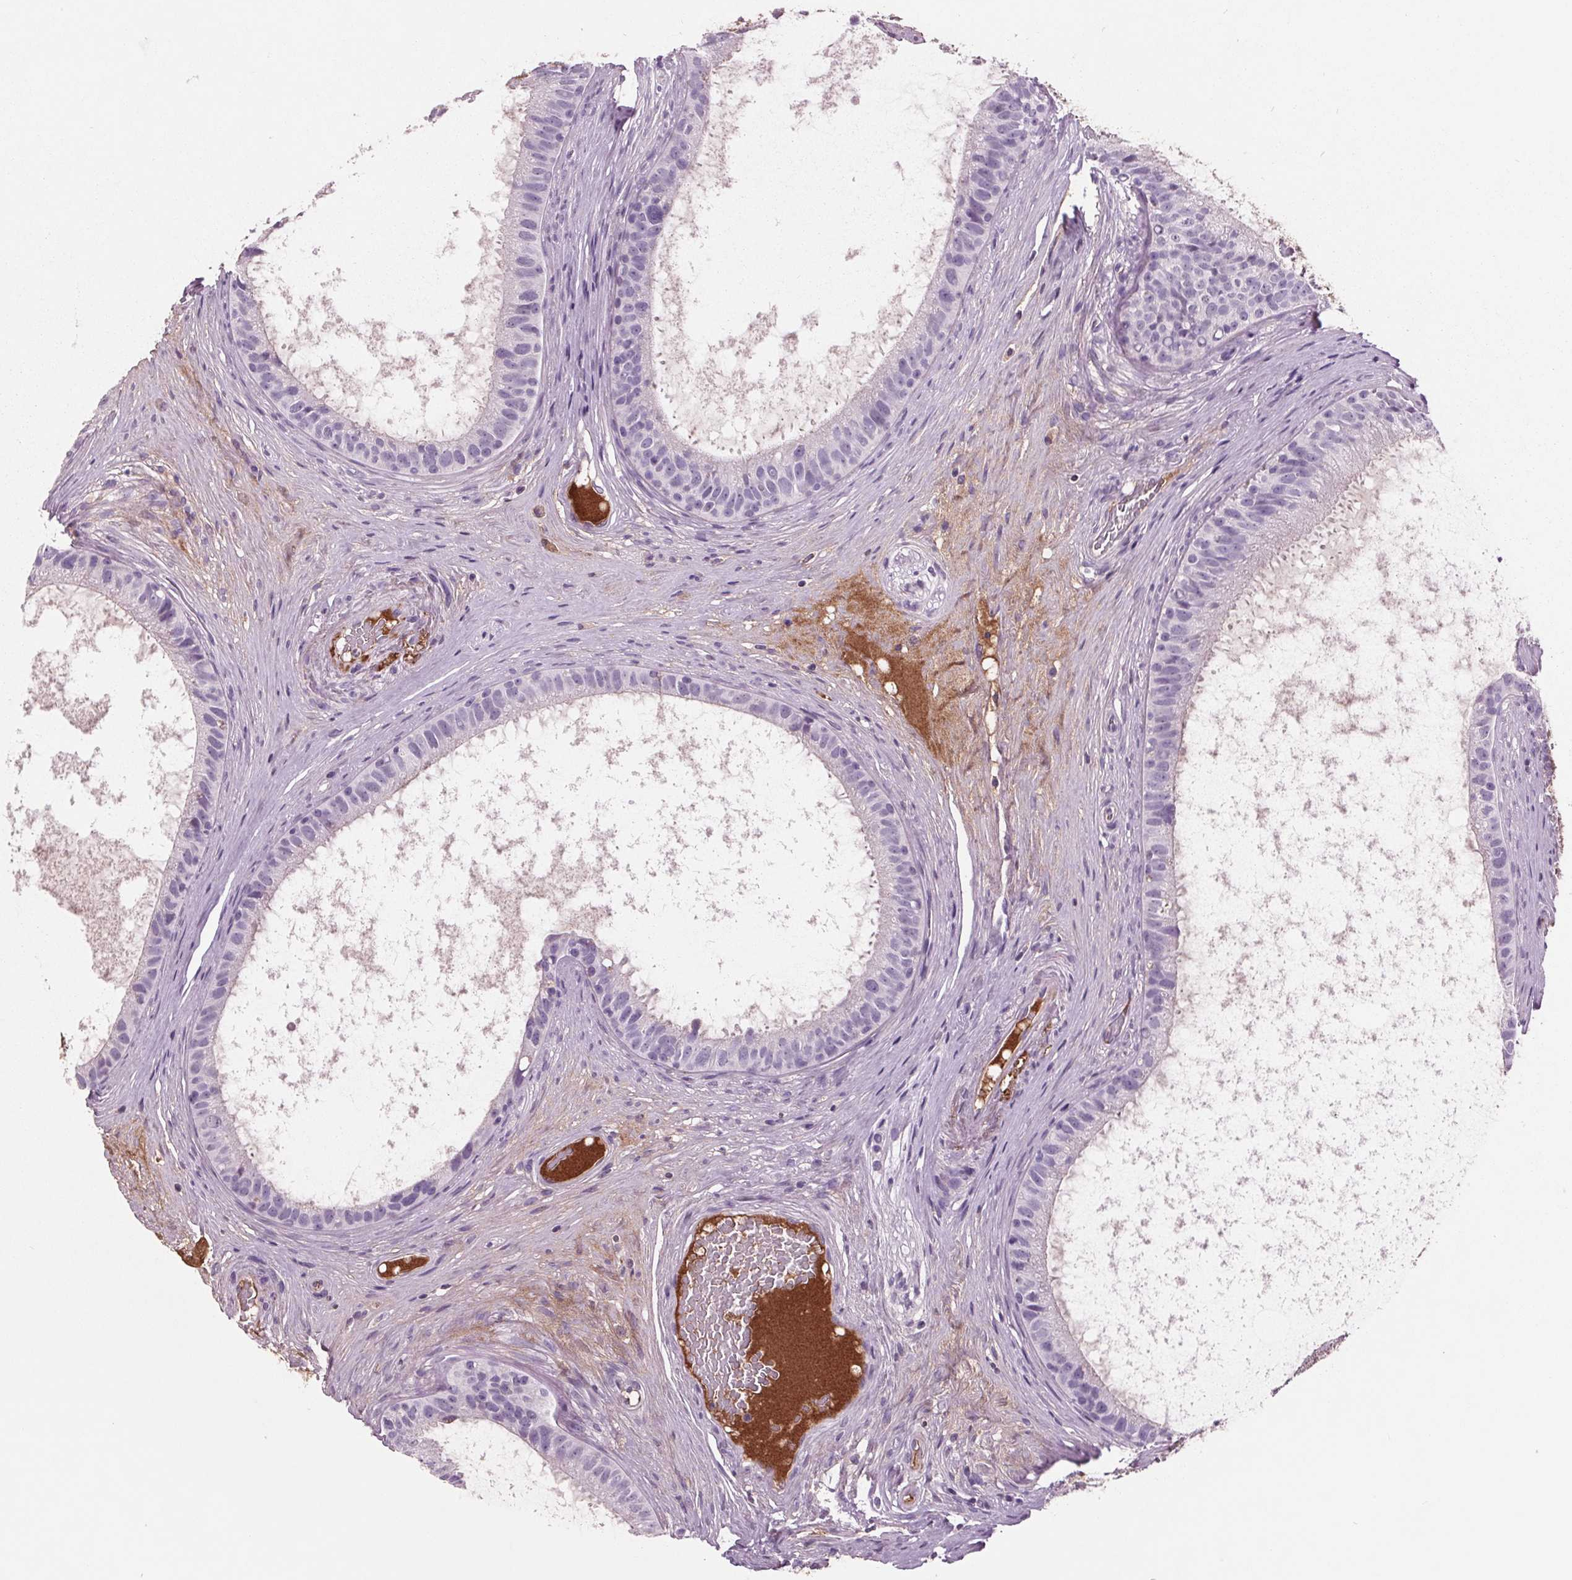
{"staining": {"intensity": "negative", "quantity": "none", "location": "none"}, "tissue": "epididymis", "cell_type": "Glandular cells", "image_type": "normal", "snomed": [{"axis": "morphology", "description": "Normal tissue, NOS"}, {"axis": "topography", "description": "Epididymis"}], "caption": "The immunohistochemistry (IHC) image has no significant staining in glandular cells of epididymis. (DAB (3,3'-diaminobenzidine) IHC with hematoxylin counter stain).", "gene": "C6", "patient": {"sex": "male", "age": 59}}